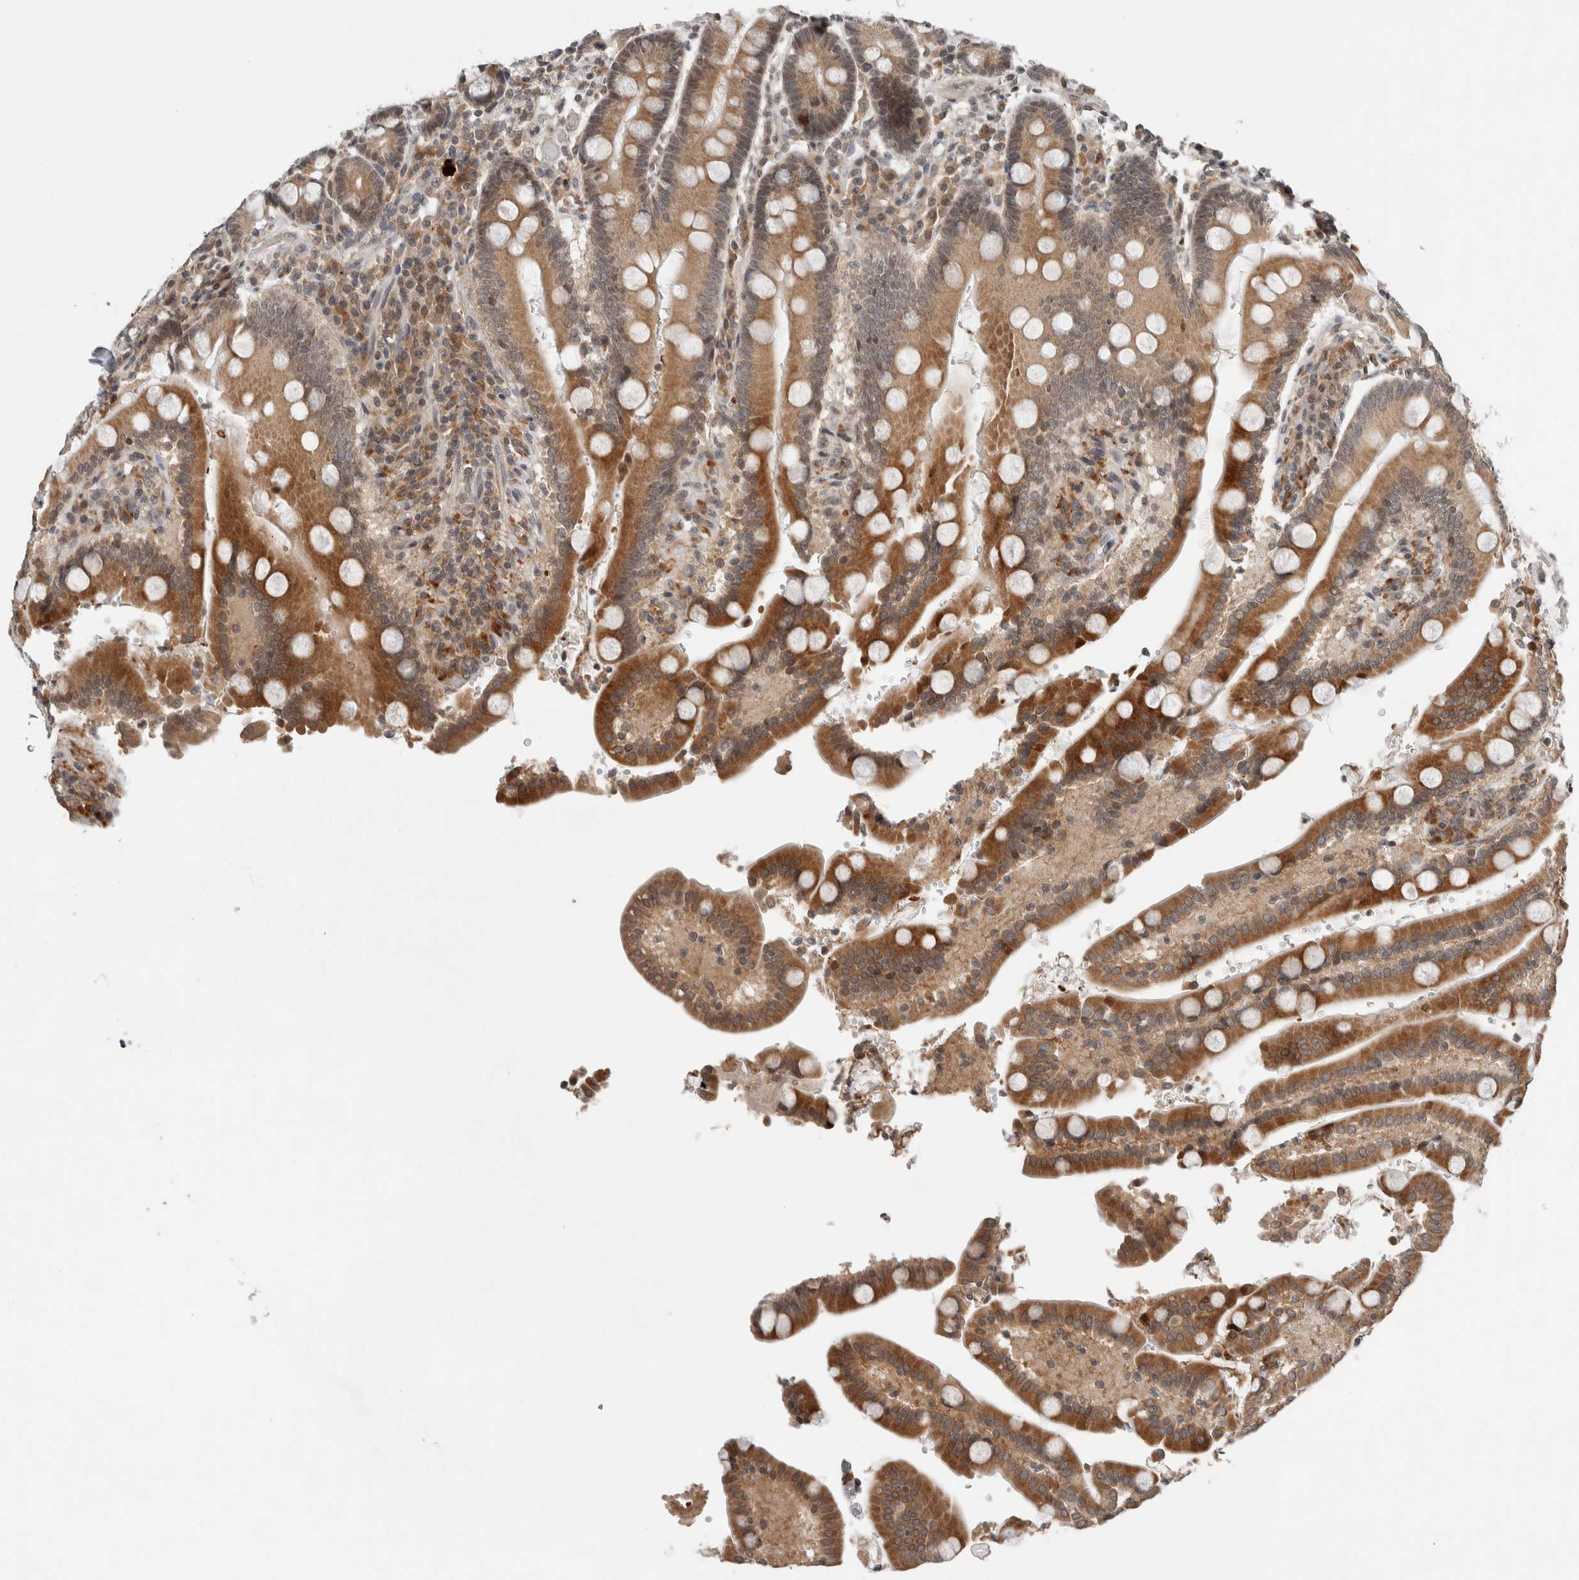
{"staining": {"intensity": "moderate", "quantity": ">75%", "location": "cytoplasmic/membranous"}, "tissue": "duodenum", "cell_type": "Glandular cells", "image_type": "normal", "snomed": [{"axis": "morphology", "description": "Normal tissue, NOS"}, {"axis": "topography", "description": "Small intestine, NOS"}], "caption": "DAB immunohistochemical staining of normal duodenum displays moderate cytoplasmic/membranous protein expression in approximately >75% of glandular cells. Nuclei are stained in blue.", "gene": "KCNK1", "patient": {"sex": "female", "age": 71}}